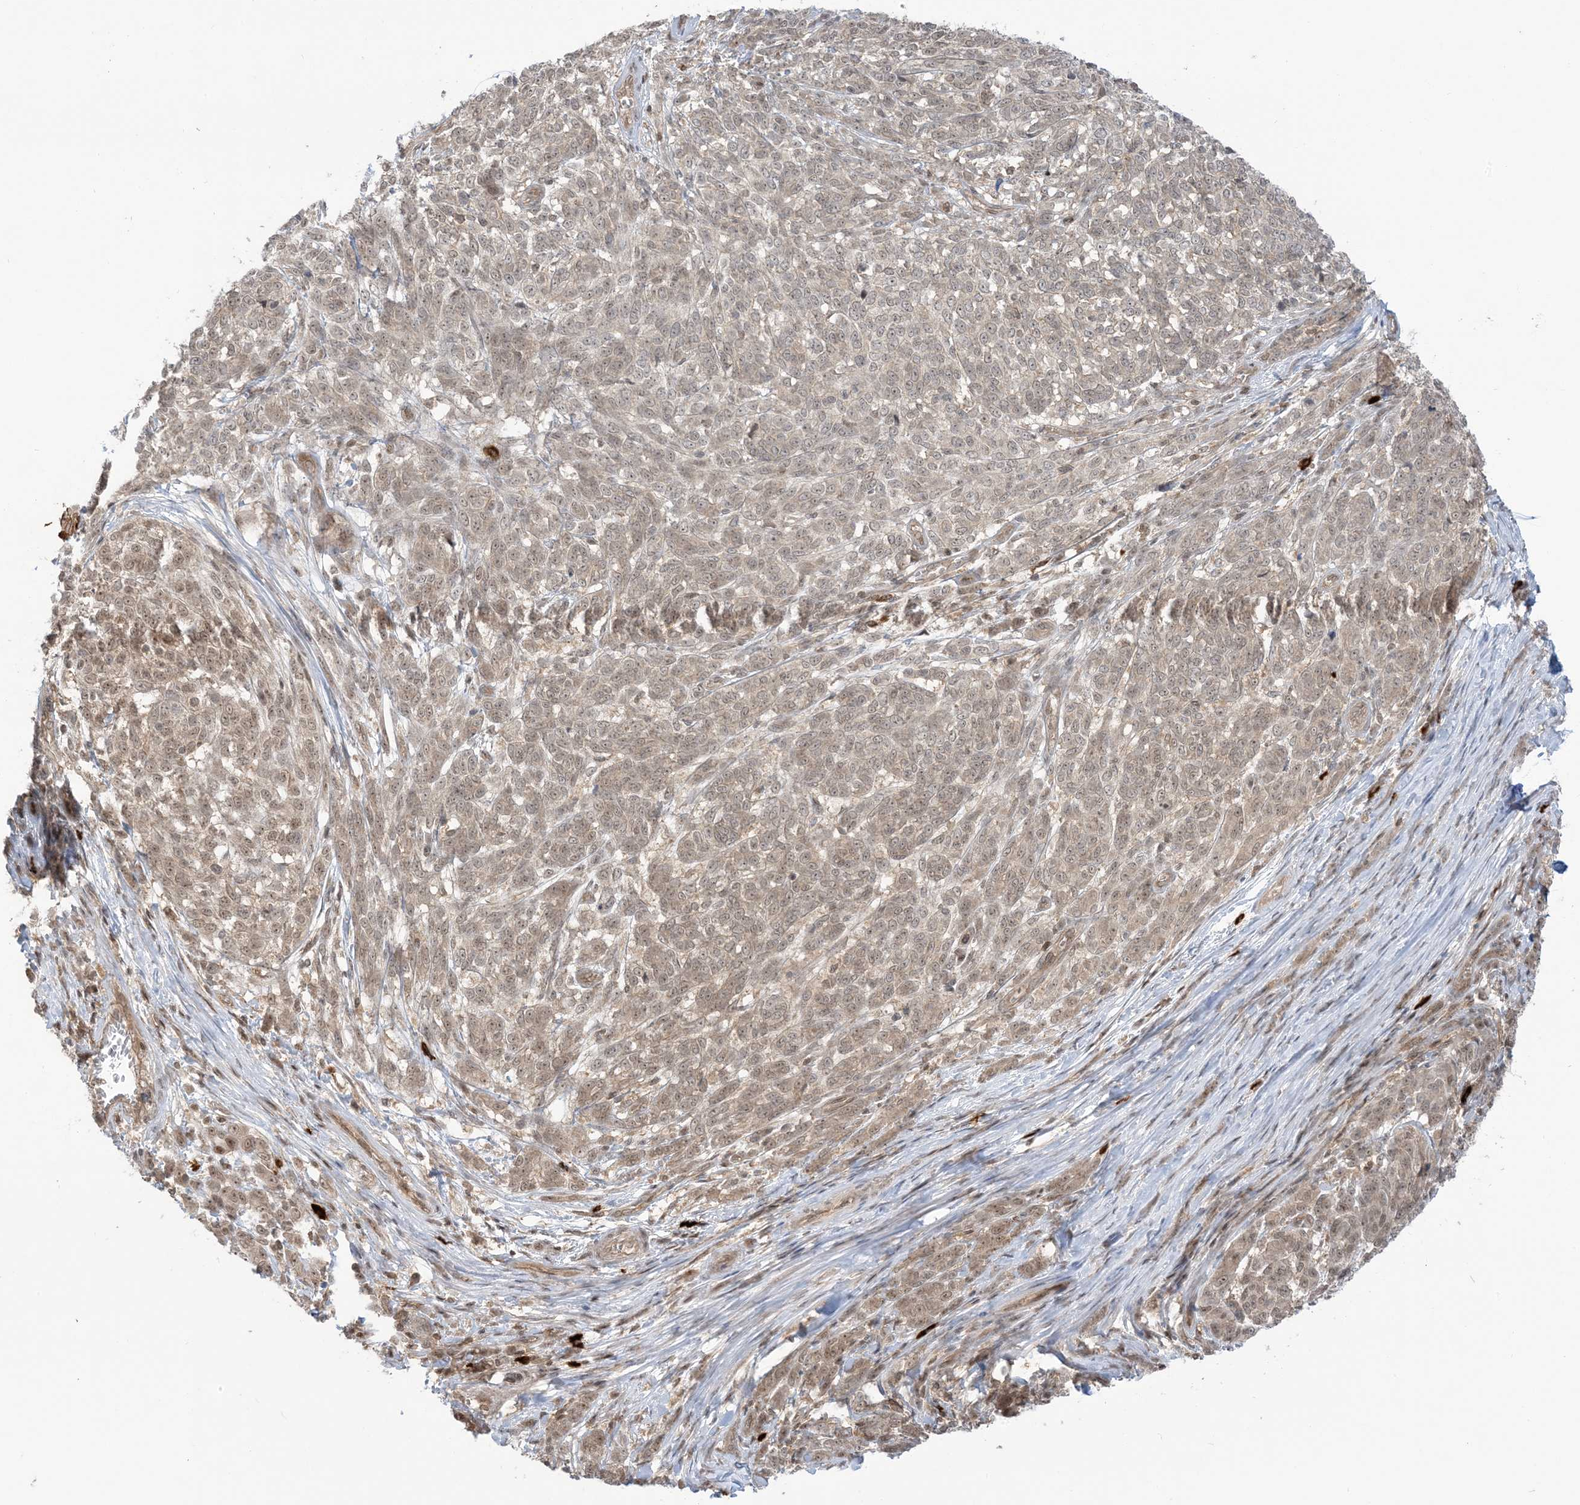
{"staining": {"intensity": "moderate", "quantity": "25%-75%", "location": "nuclear"}, "tissue": "melanoma", "cell_type": "Tumor cells", "image_type": "cancer", "snomed": [{"axis": "morphology", "description": "Malignant melanoma, NOS"}, {"axis": "topography", "description": "Skin"}], "caption": "A medium amount of moderate nuclear positivity is seen in about 25%-75% of tumor cells in malignant melanoma tissue.", "gene": "PPP1R7", "patient": {"sex": "male", "age": 49}}